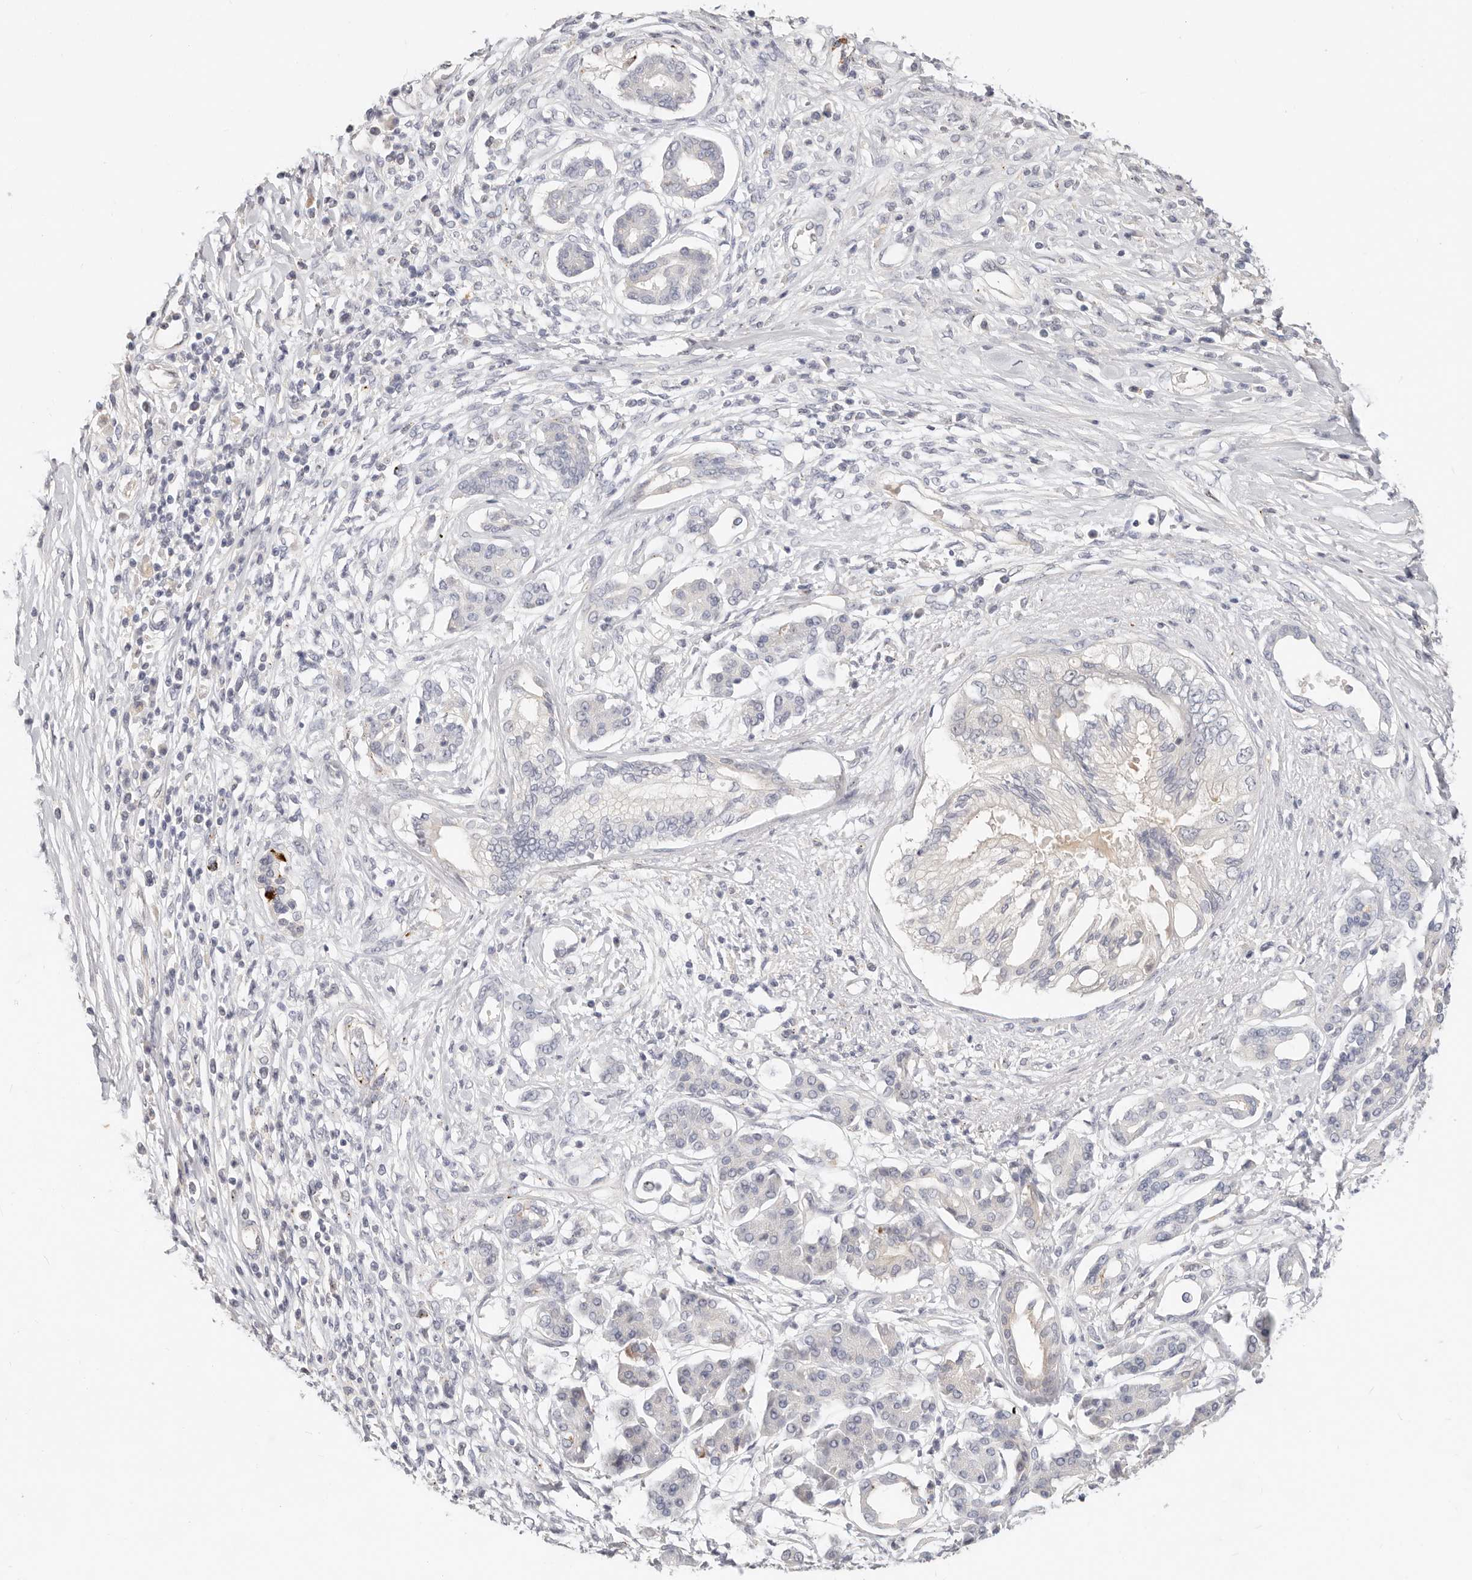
{"staining": {"intensity": "moderate", "quantity": "<25%", "location": "nuclear"}, "tissue": "pancreatic cancer", "cell_type": "Tumor cells", "image_type": "cancer", "snomed": [{"axis": "morphology", "description": "Adenocarcinoma, NOS"}, {"axis": "topography", "description": "Pancreas"}], "caption": "This micrograph exhibits immunohistochemistry staining of human pancreatic cancer (adenocarcinoma), with low moderate nuclear expression in approximately <25% of tumor cells.", "gene": "ZRANB1", "patient": {"sex": "female", "age": 56}}